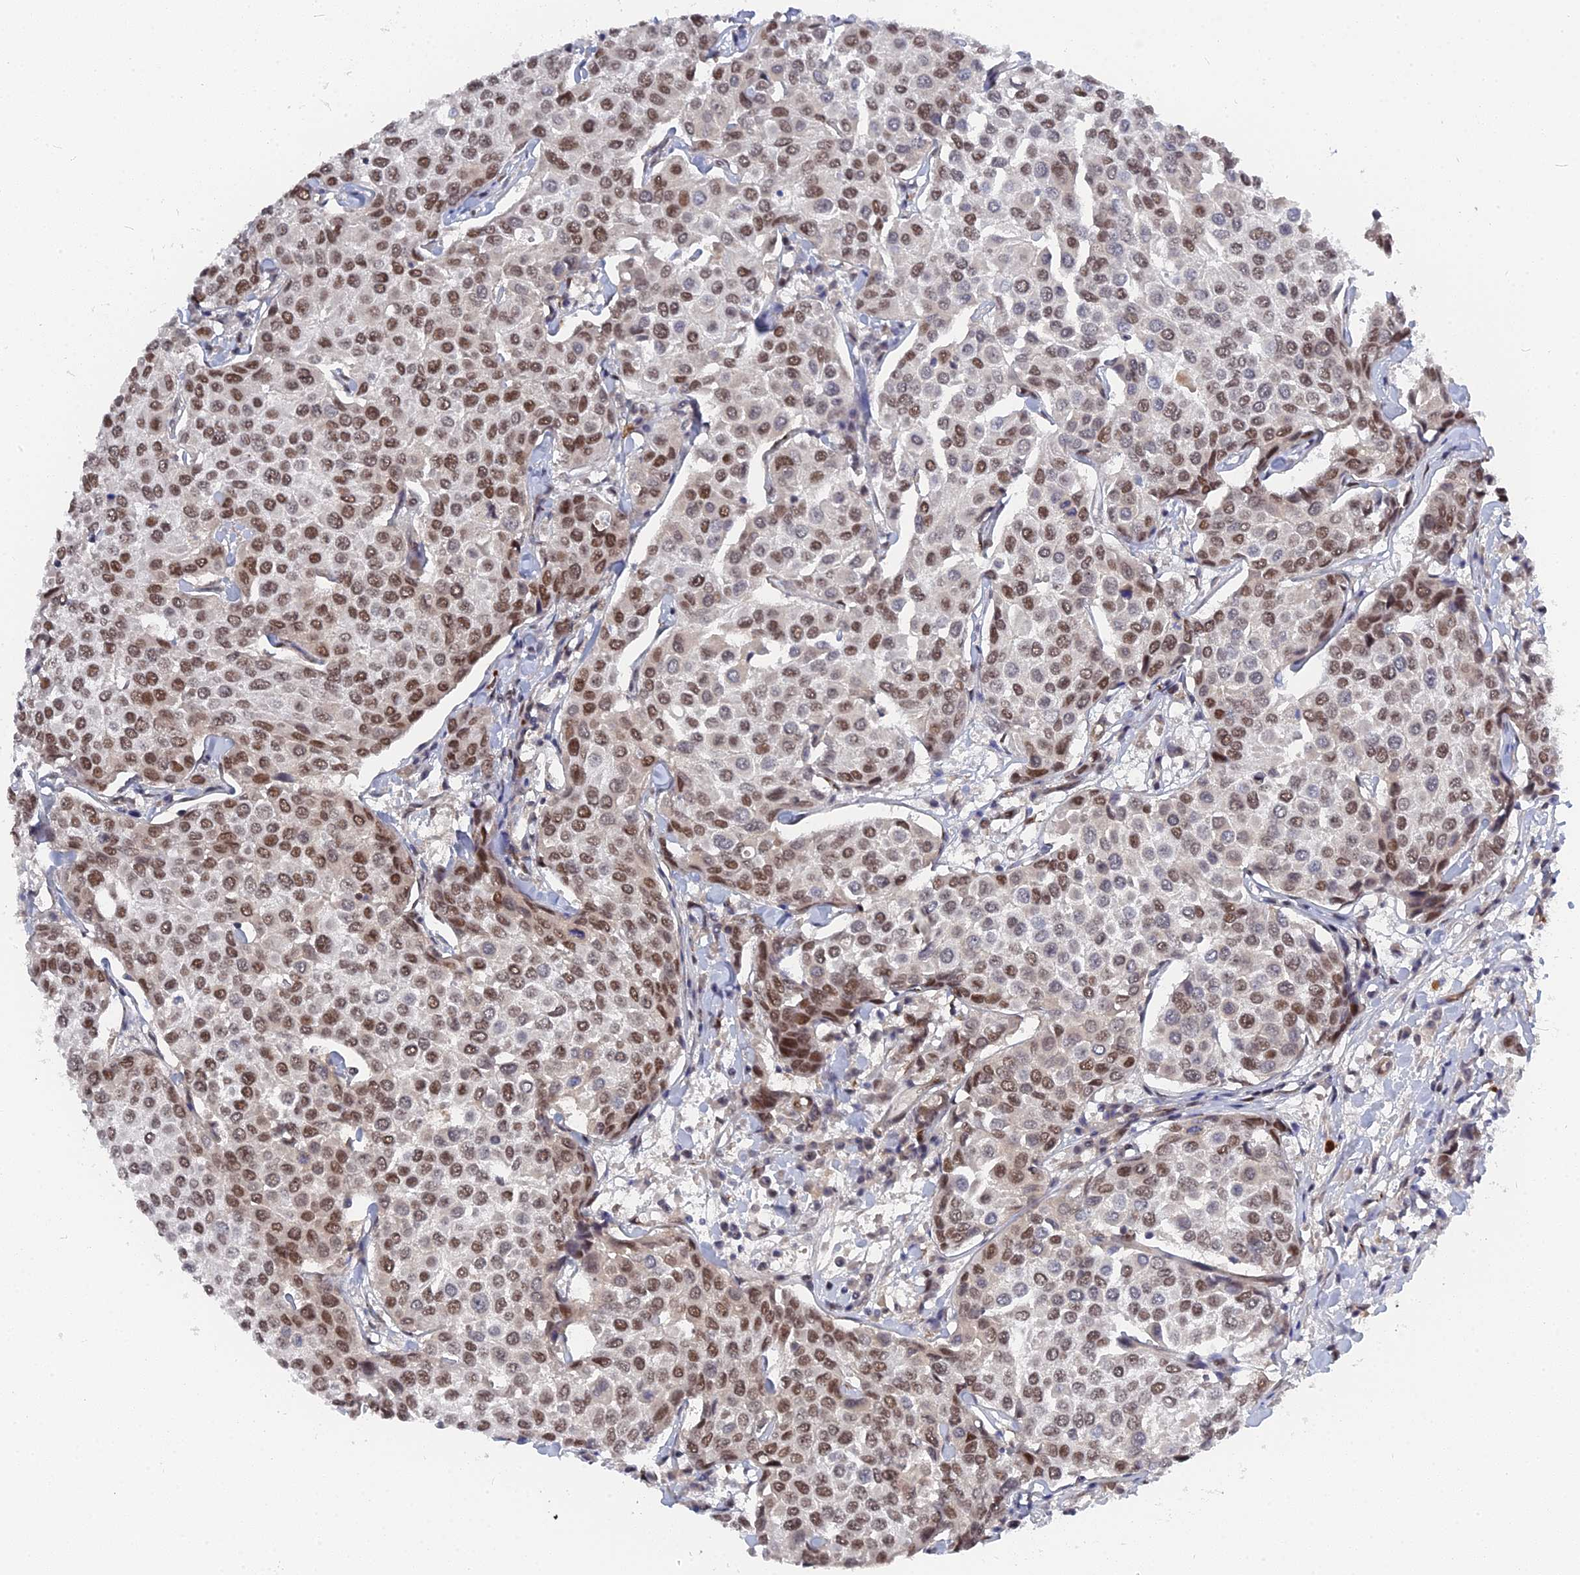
{"staining": {"intensity": "moderate", "quantity": ">75%", "location": "nuclear"}, "tissue": "breast cancer", "cell_type": "Tumor cells", "image_type": "cancer", "snomed": [{"axis": "morphology", "description": "Duct carcinoma"}, {"axis": "topography", "description": "Breast"}], "caption": "Breast intraductal carcinoma stained for a protein (brown) shows moderate nuclear positive positivity in approximately >75% of tumor cells.", "gene": "CCDC85A", "patient": {"sex": "female", "age": 55}}